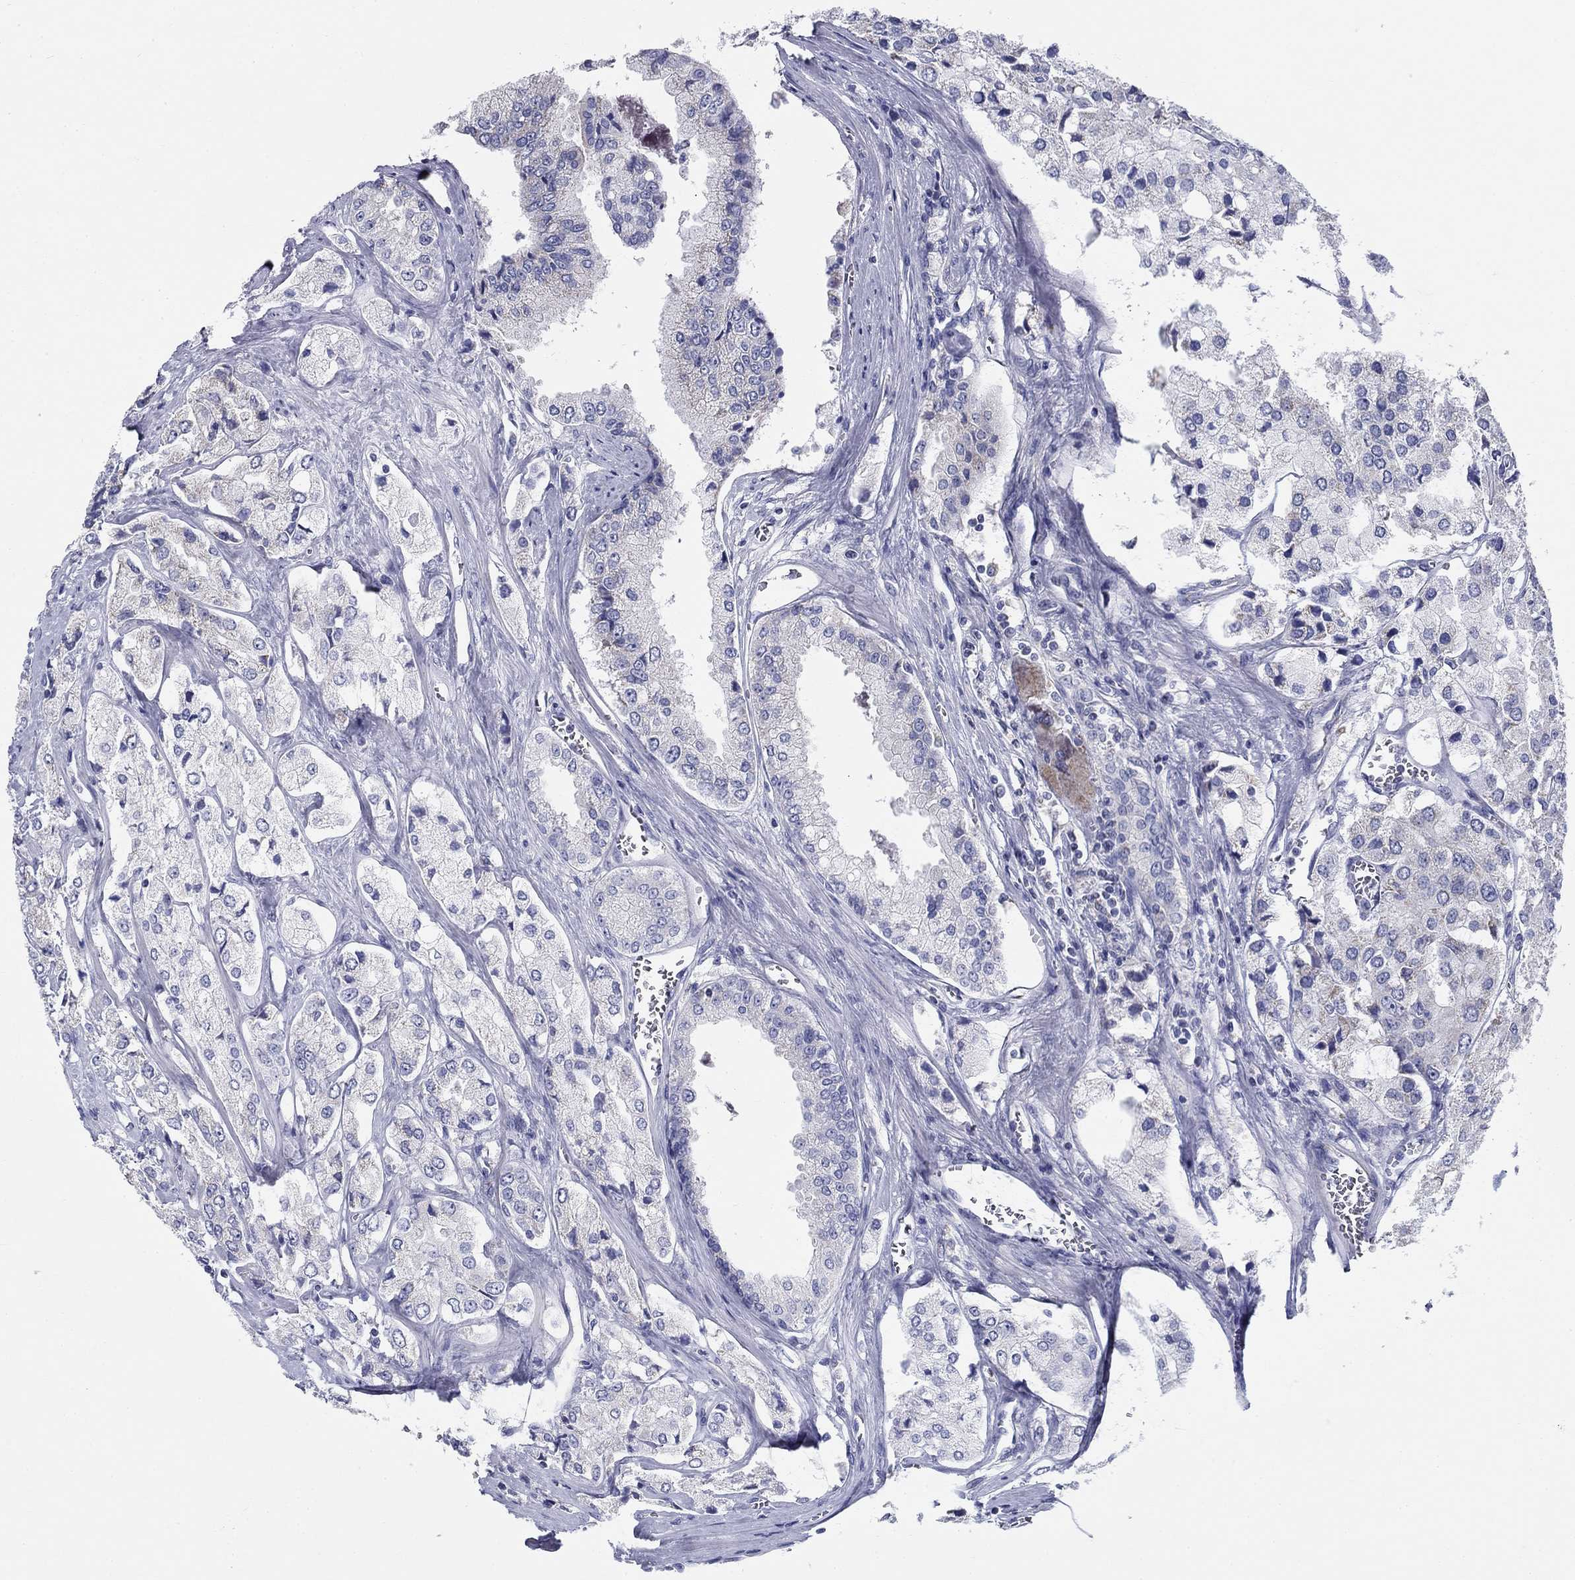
{"staining": {"intensity": "negative", "quantity": "none", "location": "none"}, "tissue": "prostate cancer", "cell_type": "Tumor cells", "image_type": "cancer", "snomed": [{"axis": "morphology", "description": "Adenocarcinoma, NOS"}, {"axis": "topography", "description": "Prostate and seminal vesicle, NOS"}, {"axis": "topography", "description": "Prostate"}], "caption": "IHC of human prostate cancer reveals no expression in tumor cells. (DAB (3,3'-diaminobenzidine) IHC visualized using brightfield microscopy, high magnification).", "gene": "UPB1", "patient": {"sex": "male", "age": 67}}